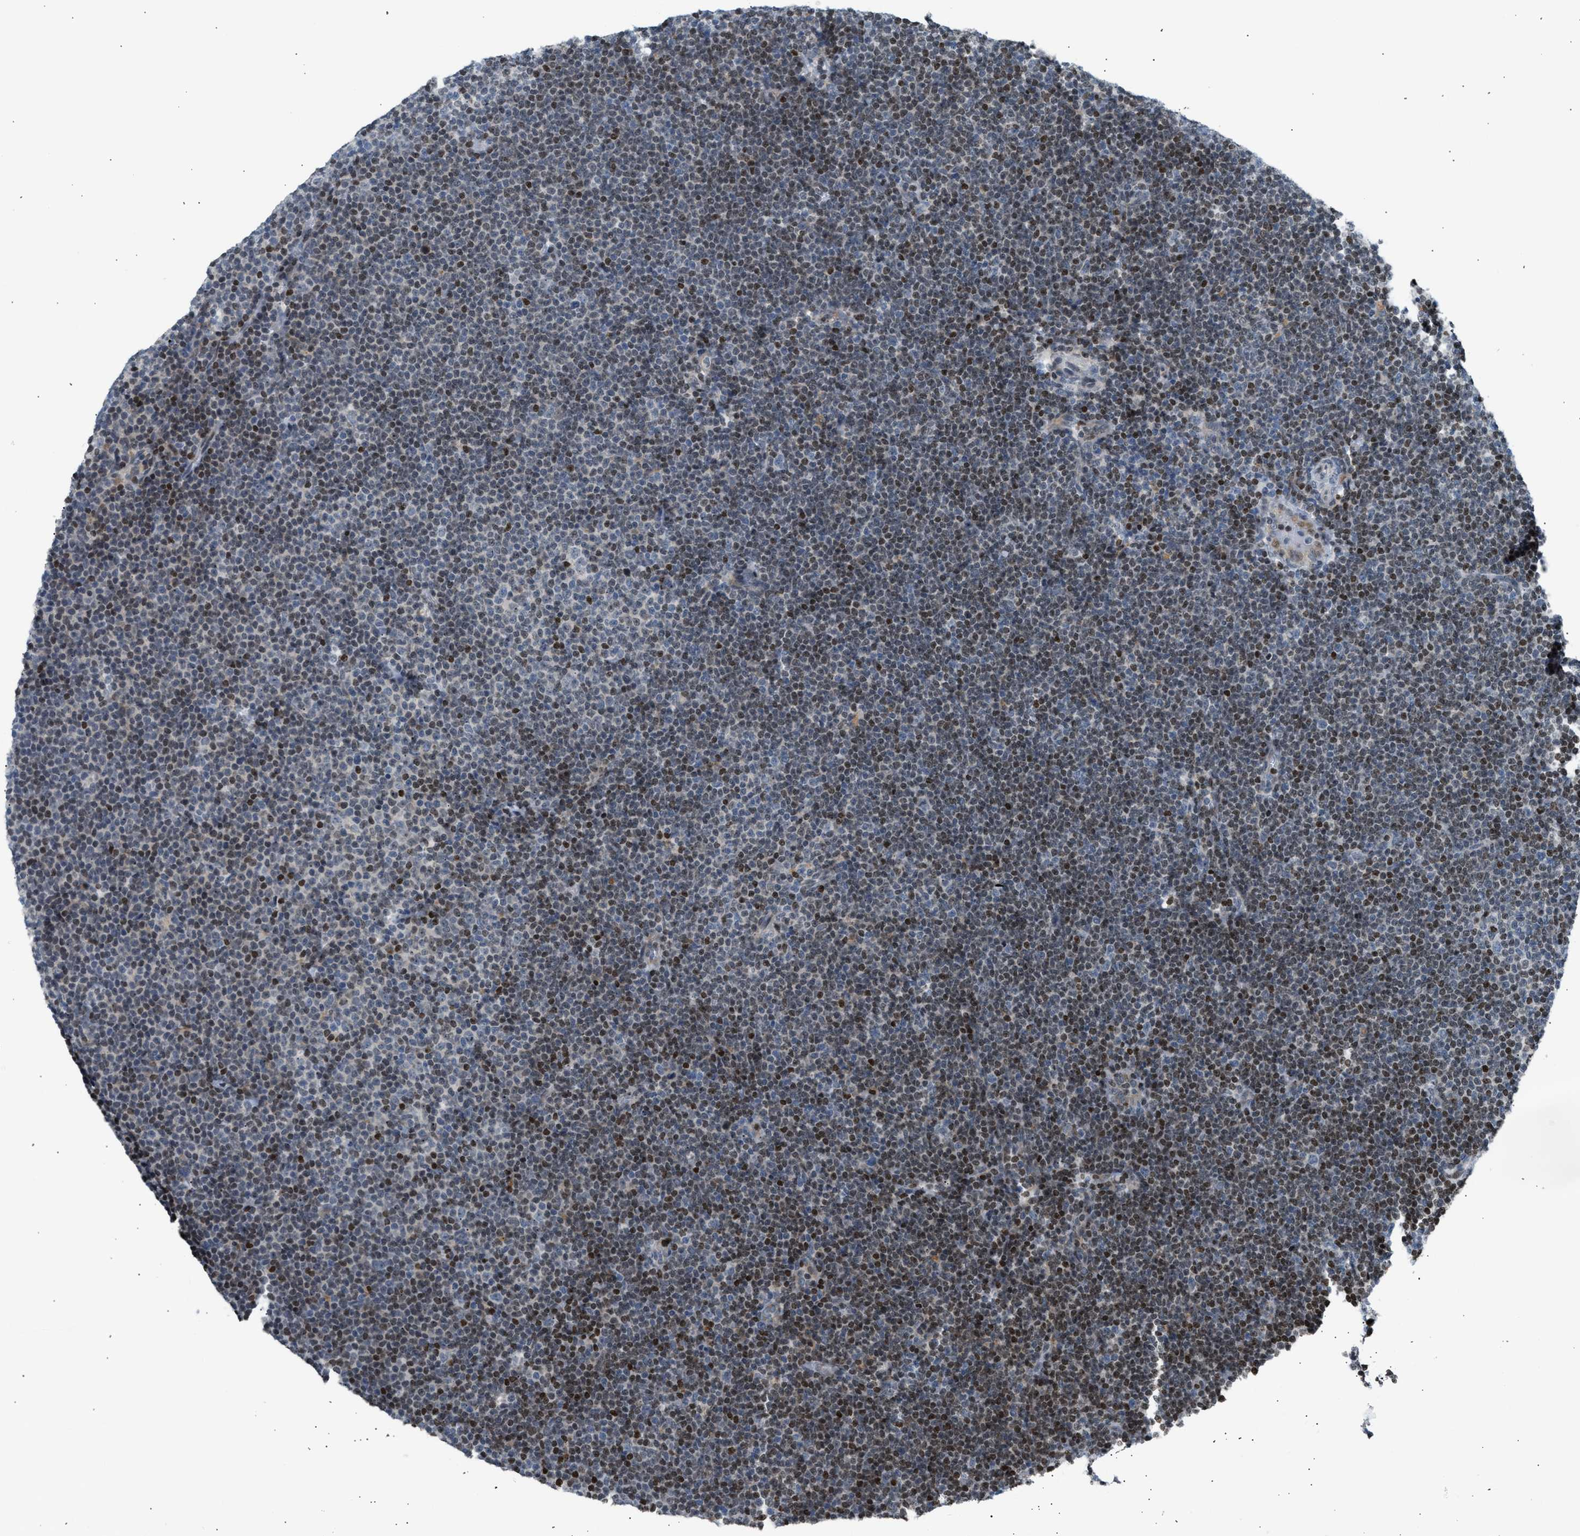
{"staining": {"intensity": "moderate", "quantity": ">75%", "location": "nuclear"}, "tissue": "lymphoma", "cell_type": "Tumor cells", "image_type": "cancer", "snomed": [{"axis": "morphology", "description": "Malignant lymphoma, non-Hodgkin's type, Low grade"}, {"axis": "topography", "description": "Lymph node"}], "caption": "Lymphoma stained with a brown dye exhibits moderate nuclear positive staining in about >75% of tumor cells.", "gene": "NPS", "patient": {"sex": "female", "age": 53}}